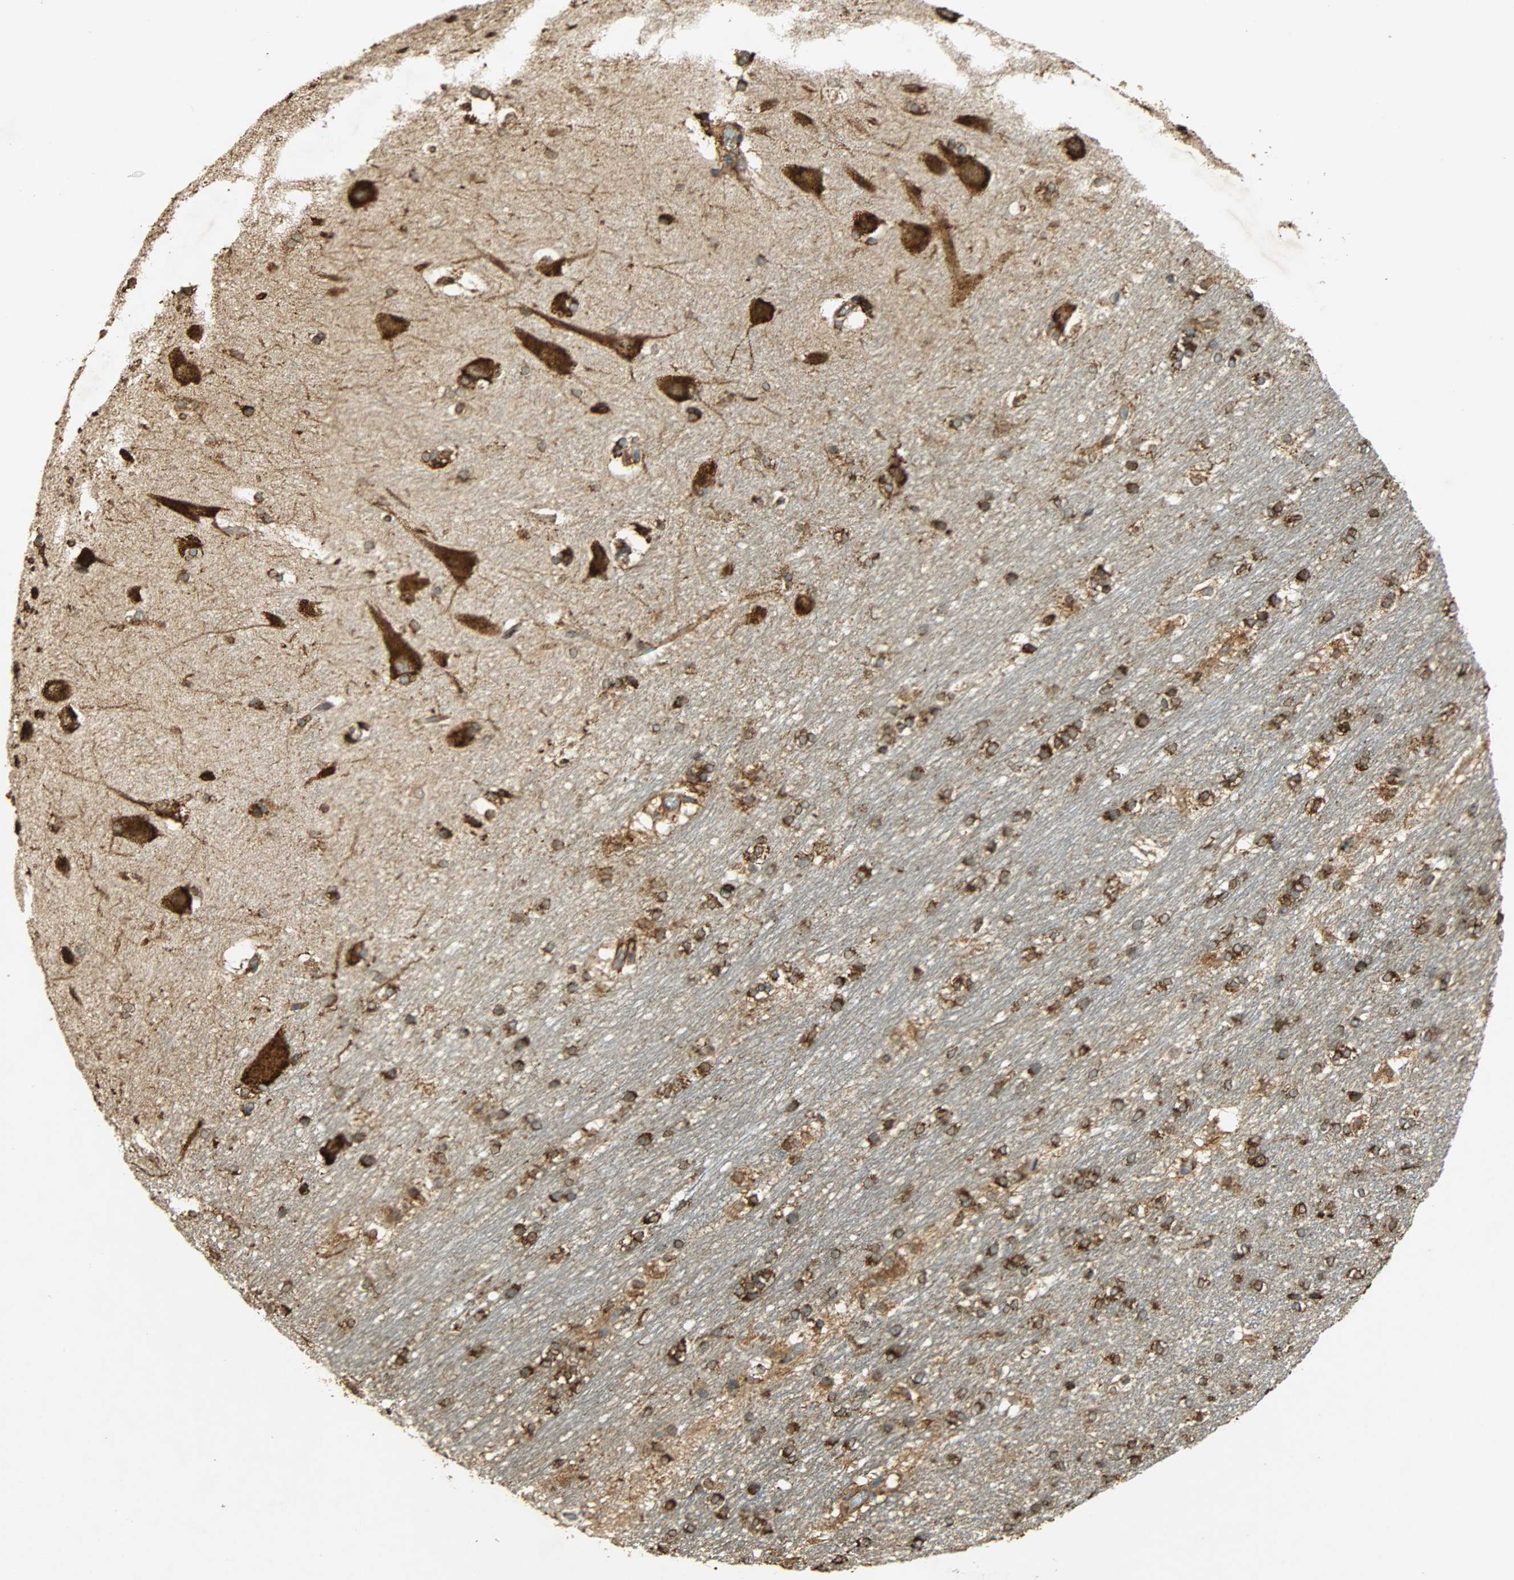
{"staining": {"intensity": "strong", "quantity": ">75%", "location": "cytoplasmic/membranous"}, "tissue": "hippocampus", "cell_type": "Glial cells", "image_type": "normal", "snomed": [{"axis": "morphology", "description": "Normal tissue, NOS"}, {"axis": "topography", "description": "Hippocampus"}], "caption": "Brown immunohistochemical staining in normal hippocampus displays strong cytoplasmic/membranous expression in approximately >75% of glial cells. The staining is performed using DAB (3,3'-diaminobenzidine) brown chromogen to label protein expression. The nuclei are counter-stained blue using hematoxylin.", "gene": "HSP90B1", "patient": {"sex": "female", "age": 19}}